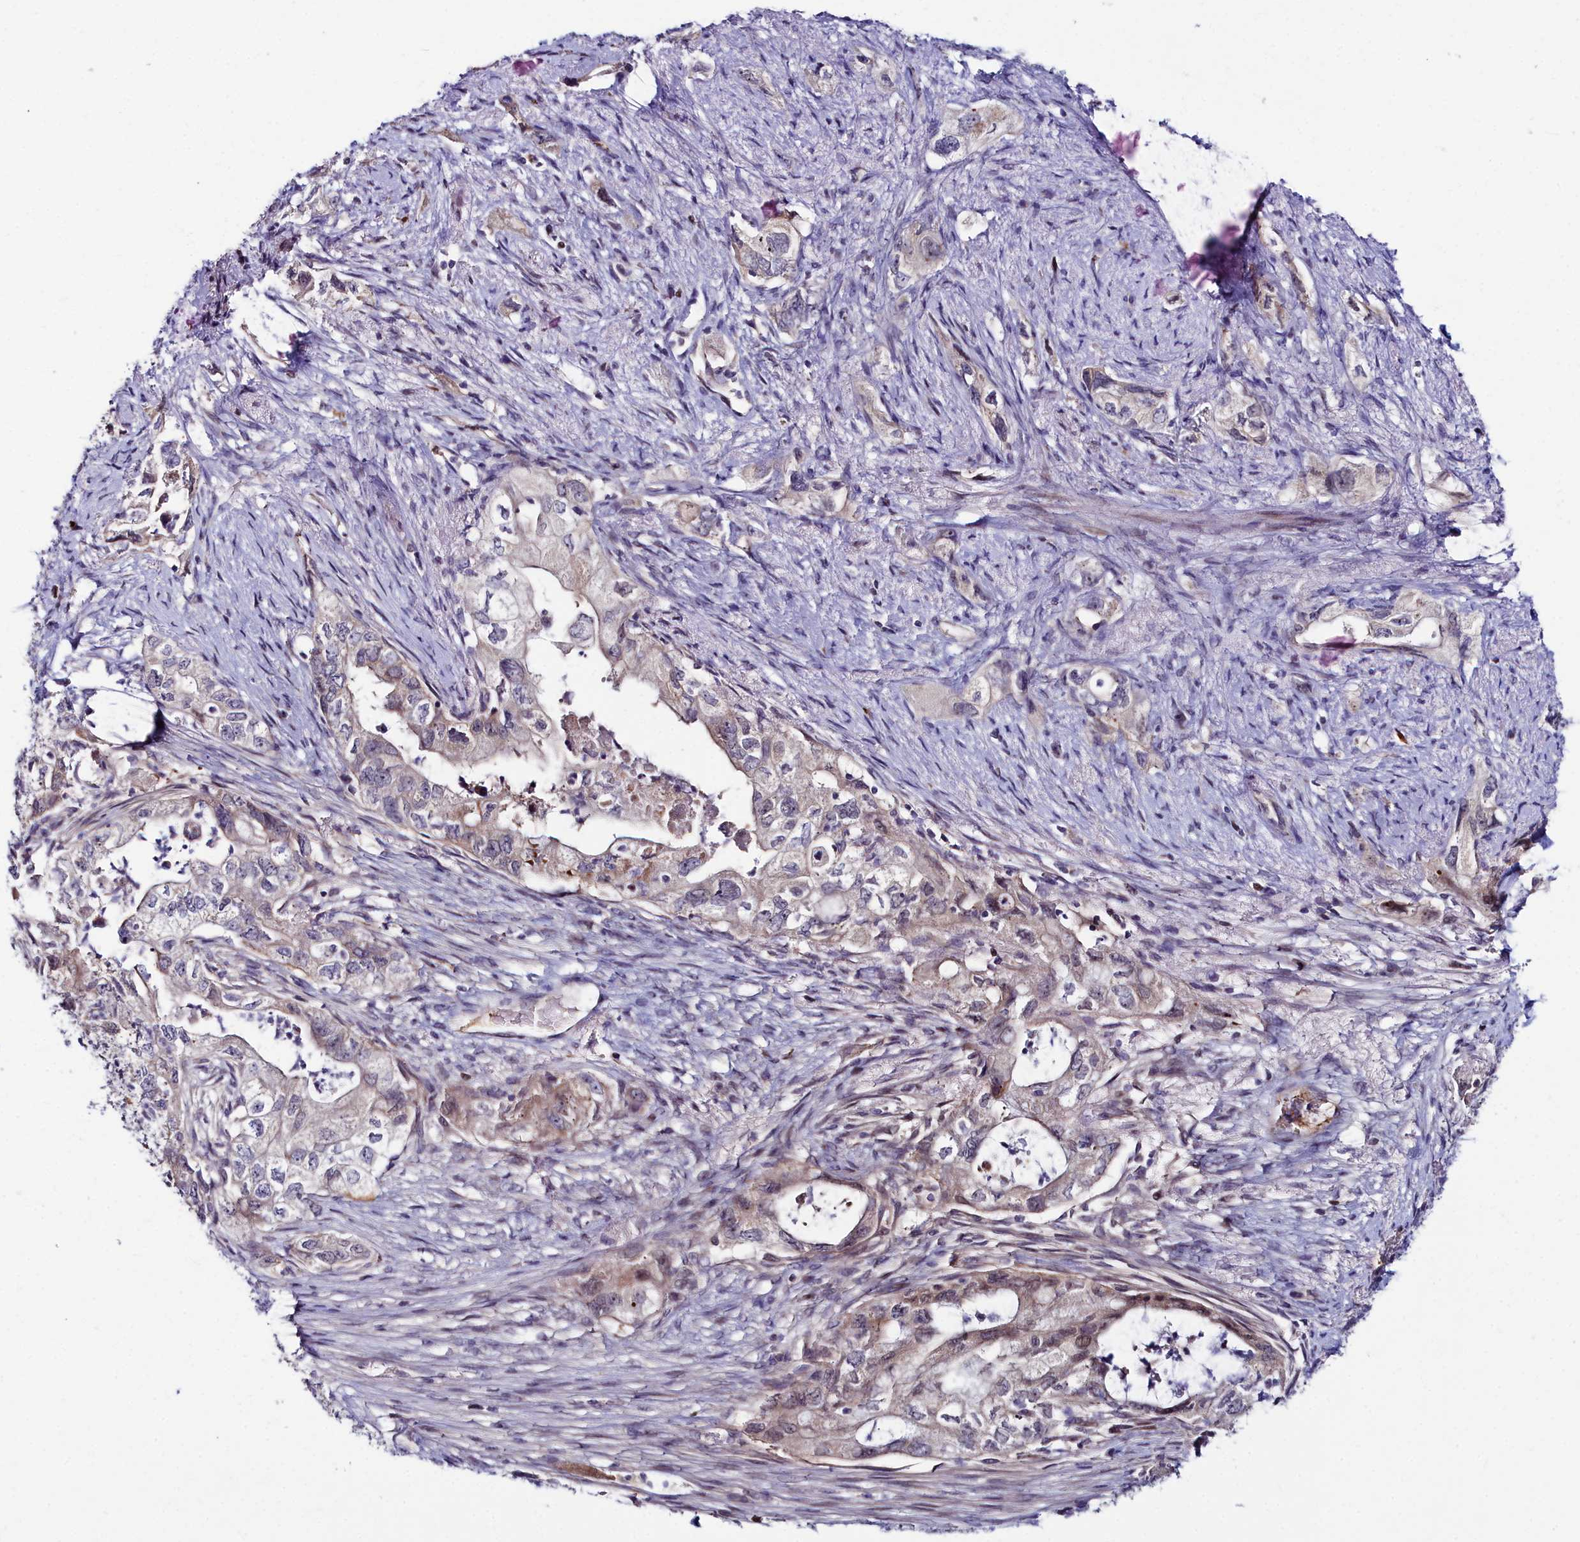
{"staining": {"intensity": "weak", "quantity": "25%-75%", "location": "cytoplasmic/membranous,nuclear"}, "tissue": "pancreatic cancer", "cell_type": "Tumor cells", "image_type": "cancer", "snomed": [{"axis": "morphology", "description": "Adenocarcinoma, NOS"}, {"axis": "topography", "description": "Pancreas"}], "caption": "Pancreatic cancer (adenocarcinoma) was stained to show a protein in brown. There is low levels of weak cytoplasmic/membranous and nuclear staining in about 25%-75% of tumor cells.", "gene": "KCTD18", "patient": {"sex": "female", "age": 73}}